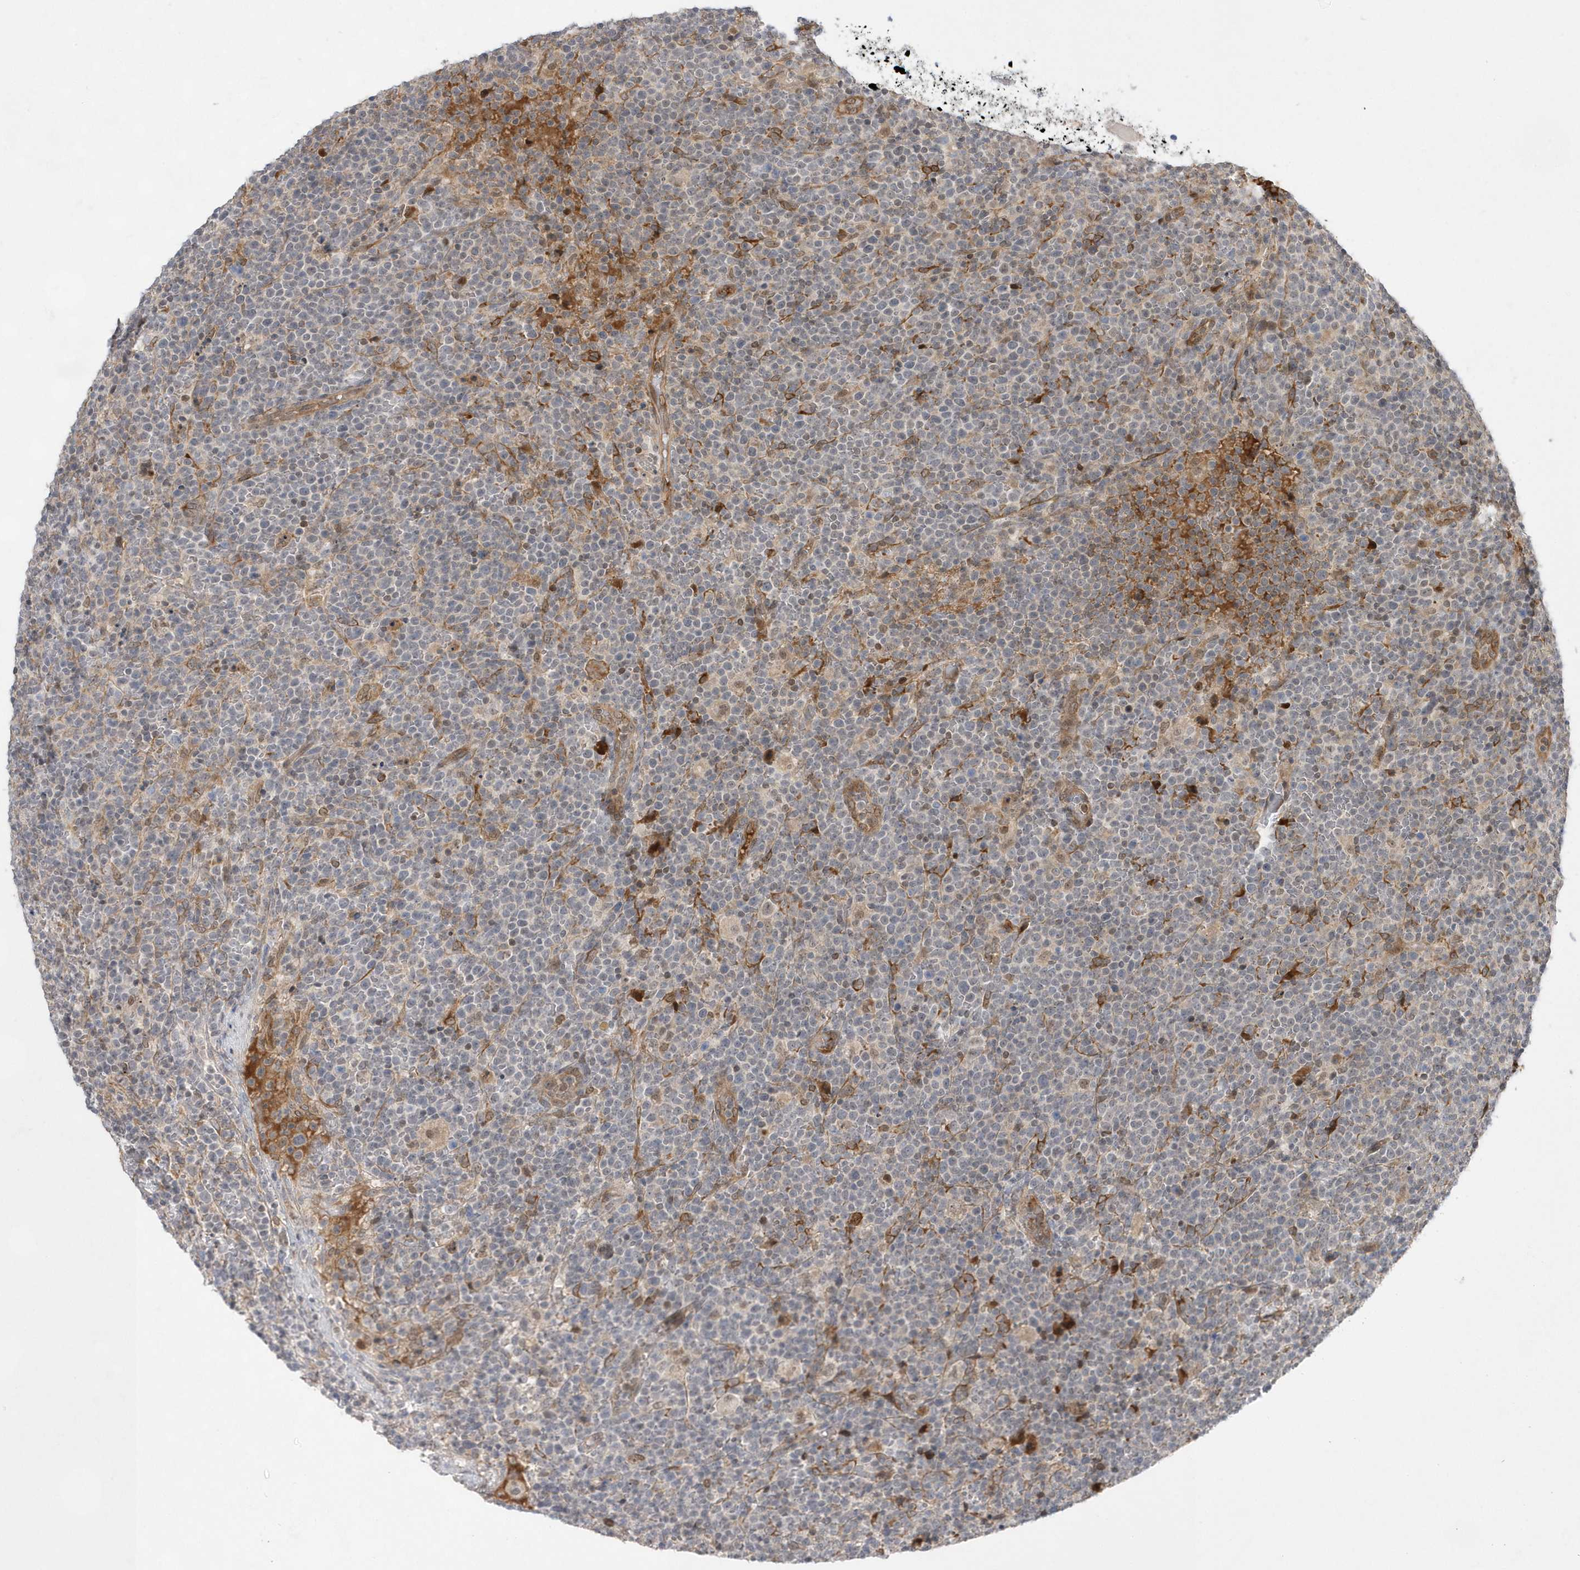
{"staining": {"intensity": "negative", "quantity": "none", "location": "none"}, "tissue": "lymphoma", "cell_type": "Tumor cells", "image_type": "cancer", "snomed": [{"axis": "morphology", "description": "Malignant lymphoma, non-Hodgkin's type, High grade"}, {"axis": "topography", "description": "Lymph node"}], "caption": "Tumor cells show no significant positivity in lymphoma.", "gene": "TMEM132B", "patient": {"sex": "male", "age": 61}}